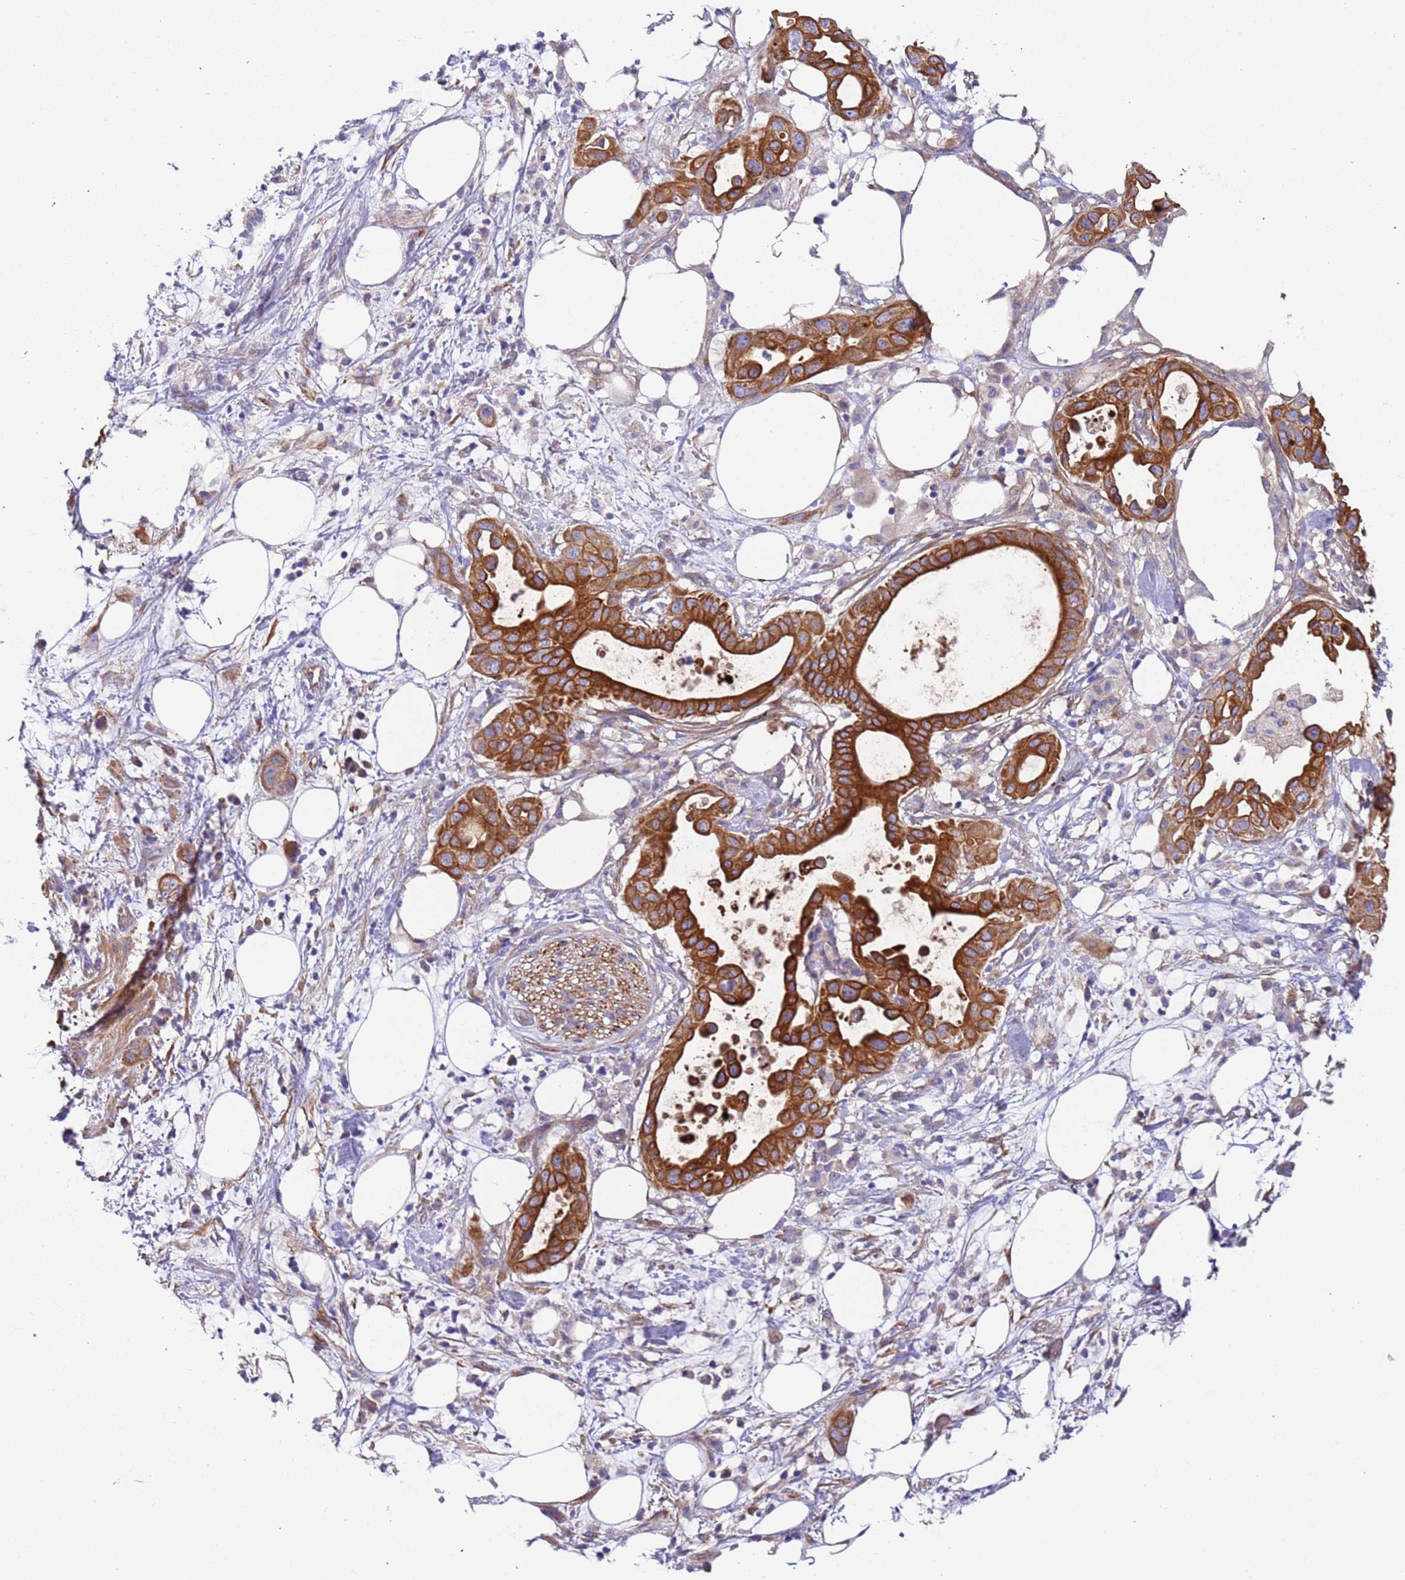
{"staining": {"intensity": "strong", "quantity": ">75%", "location": "cytoplasmic/membranous"}, "tissue": "pancreatic cancer", "cell_type": "Tumor cells", "image_type": "cancer", "snomed": [{"axis": "morphology", "description": "Adenocarcinoma, NOS"}, {"axis": "topography", "description": "Pancreas"}], "caption": "Tumor cells exhibit strong cytoplasmic/membranous staining in about >75% of cells in pancreatic cancer.", "gene": "LAMB4", "patient": {"sex": "male", "age": 68}}